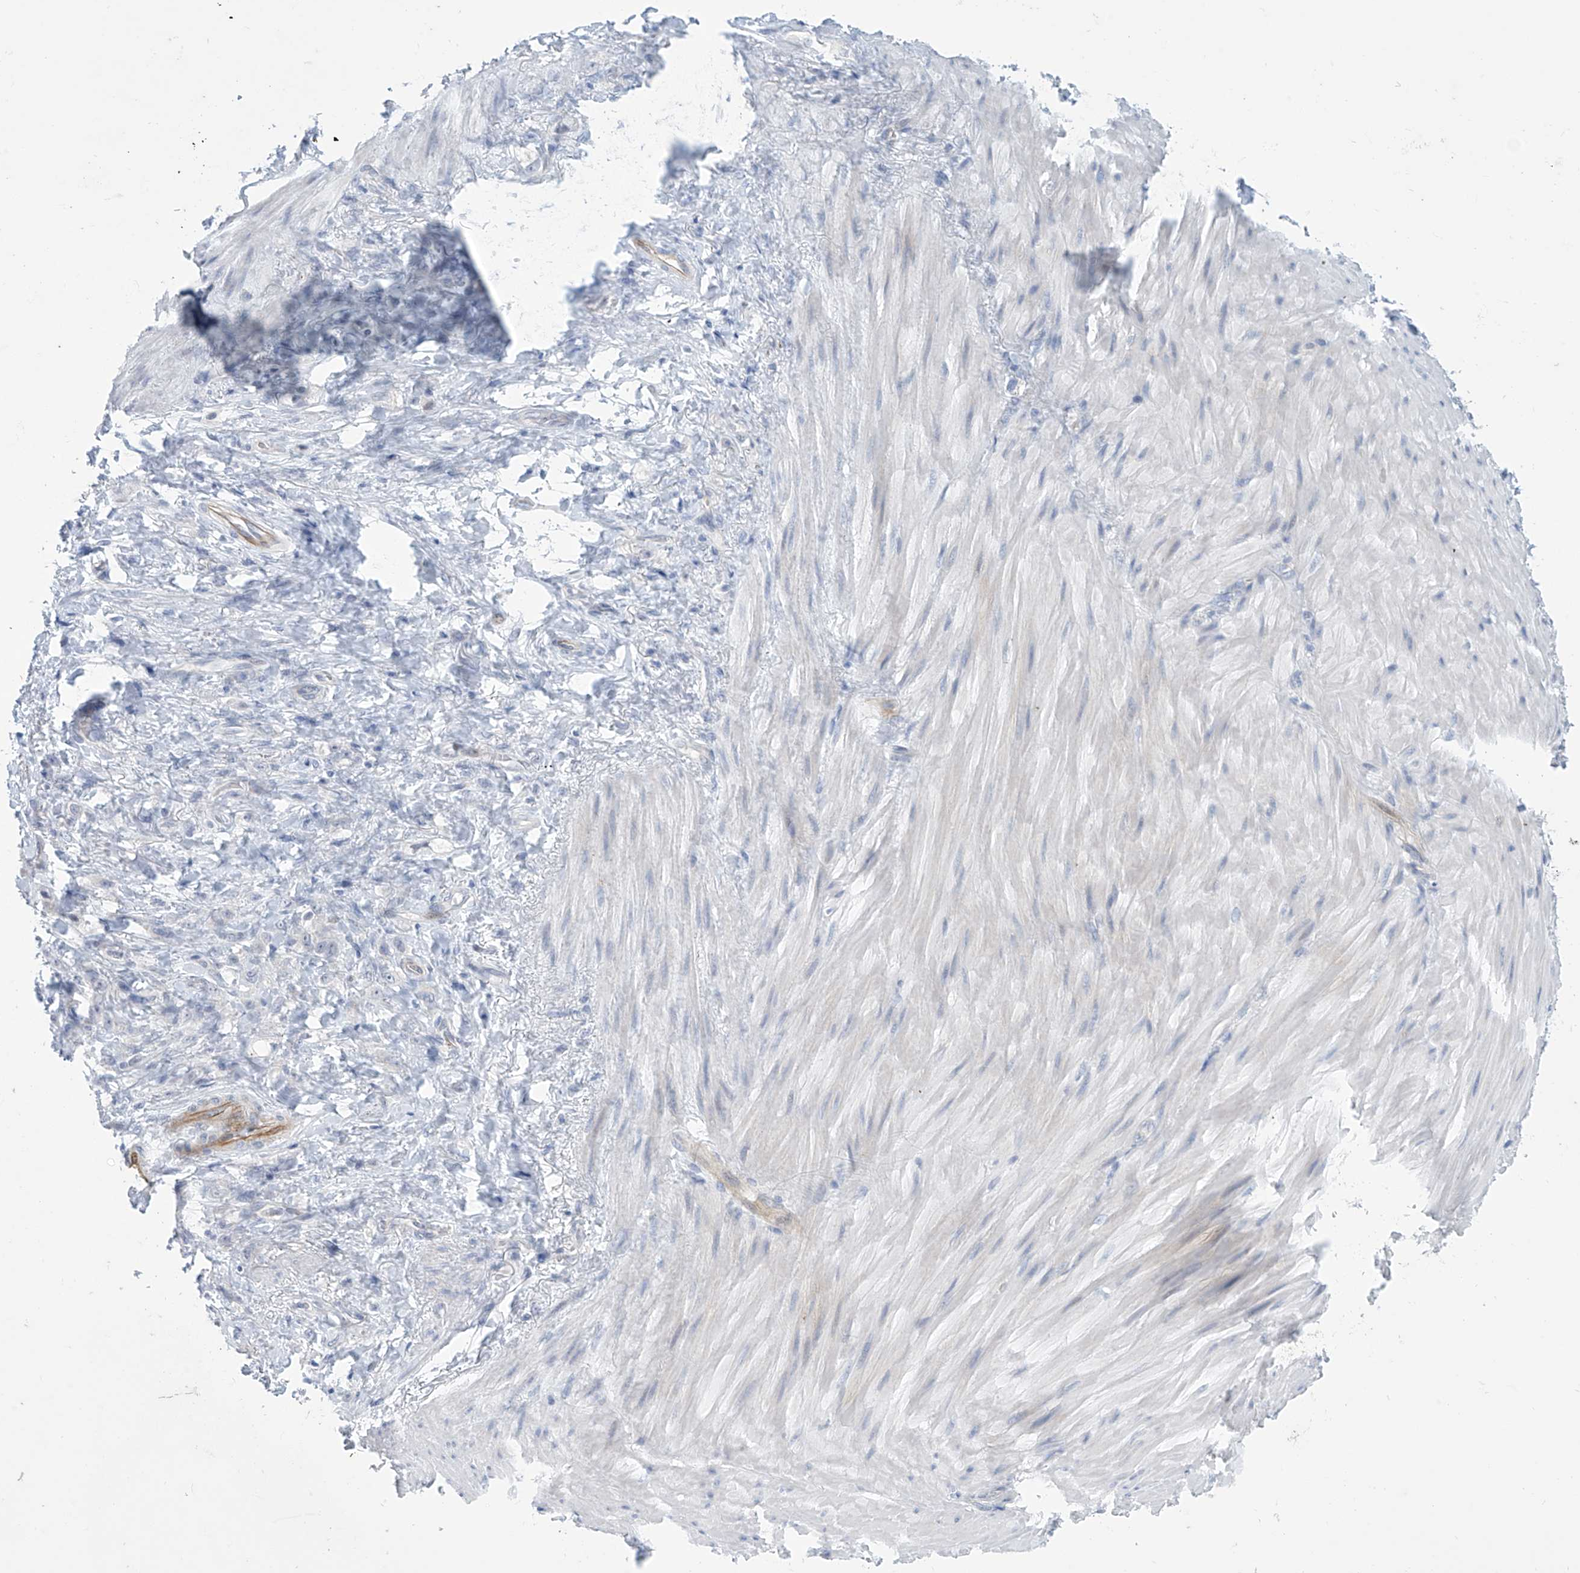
{"staining": {"intensity": "negative", "quantity": "none", "location": "none"}, "tissue": "stomach cancer", "cell_type": "Tumor cells", "image_type": "cancer", "snomed": [{"axis": "morphology", "description": "Normal tissue, NOS"}, {"axis": "morphology", "description": "Adenocarcinoma, NOS"}, {"axis": "topography", "description": "Stomach"}], "caption": "Stomach adenocarcinoma was stained to show a protein in brown. There is no significant positivity in tumor cells.", "gene": "SLC35A5", "patient": {"sex": "male", "age": 82}}